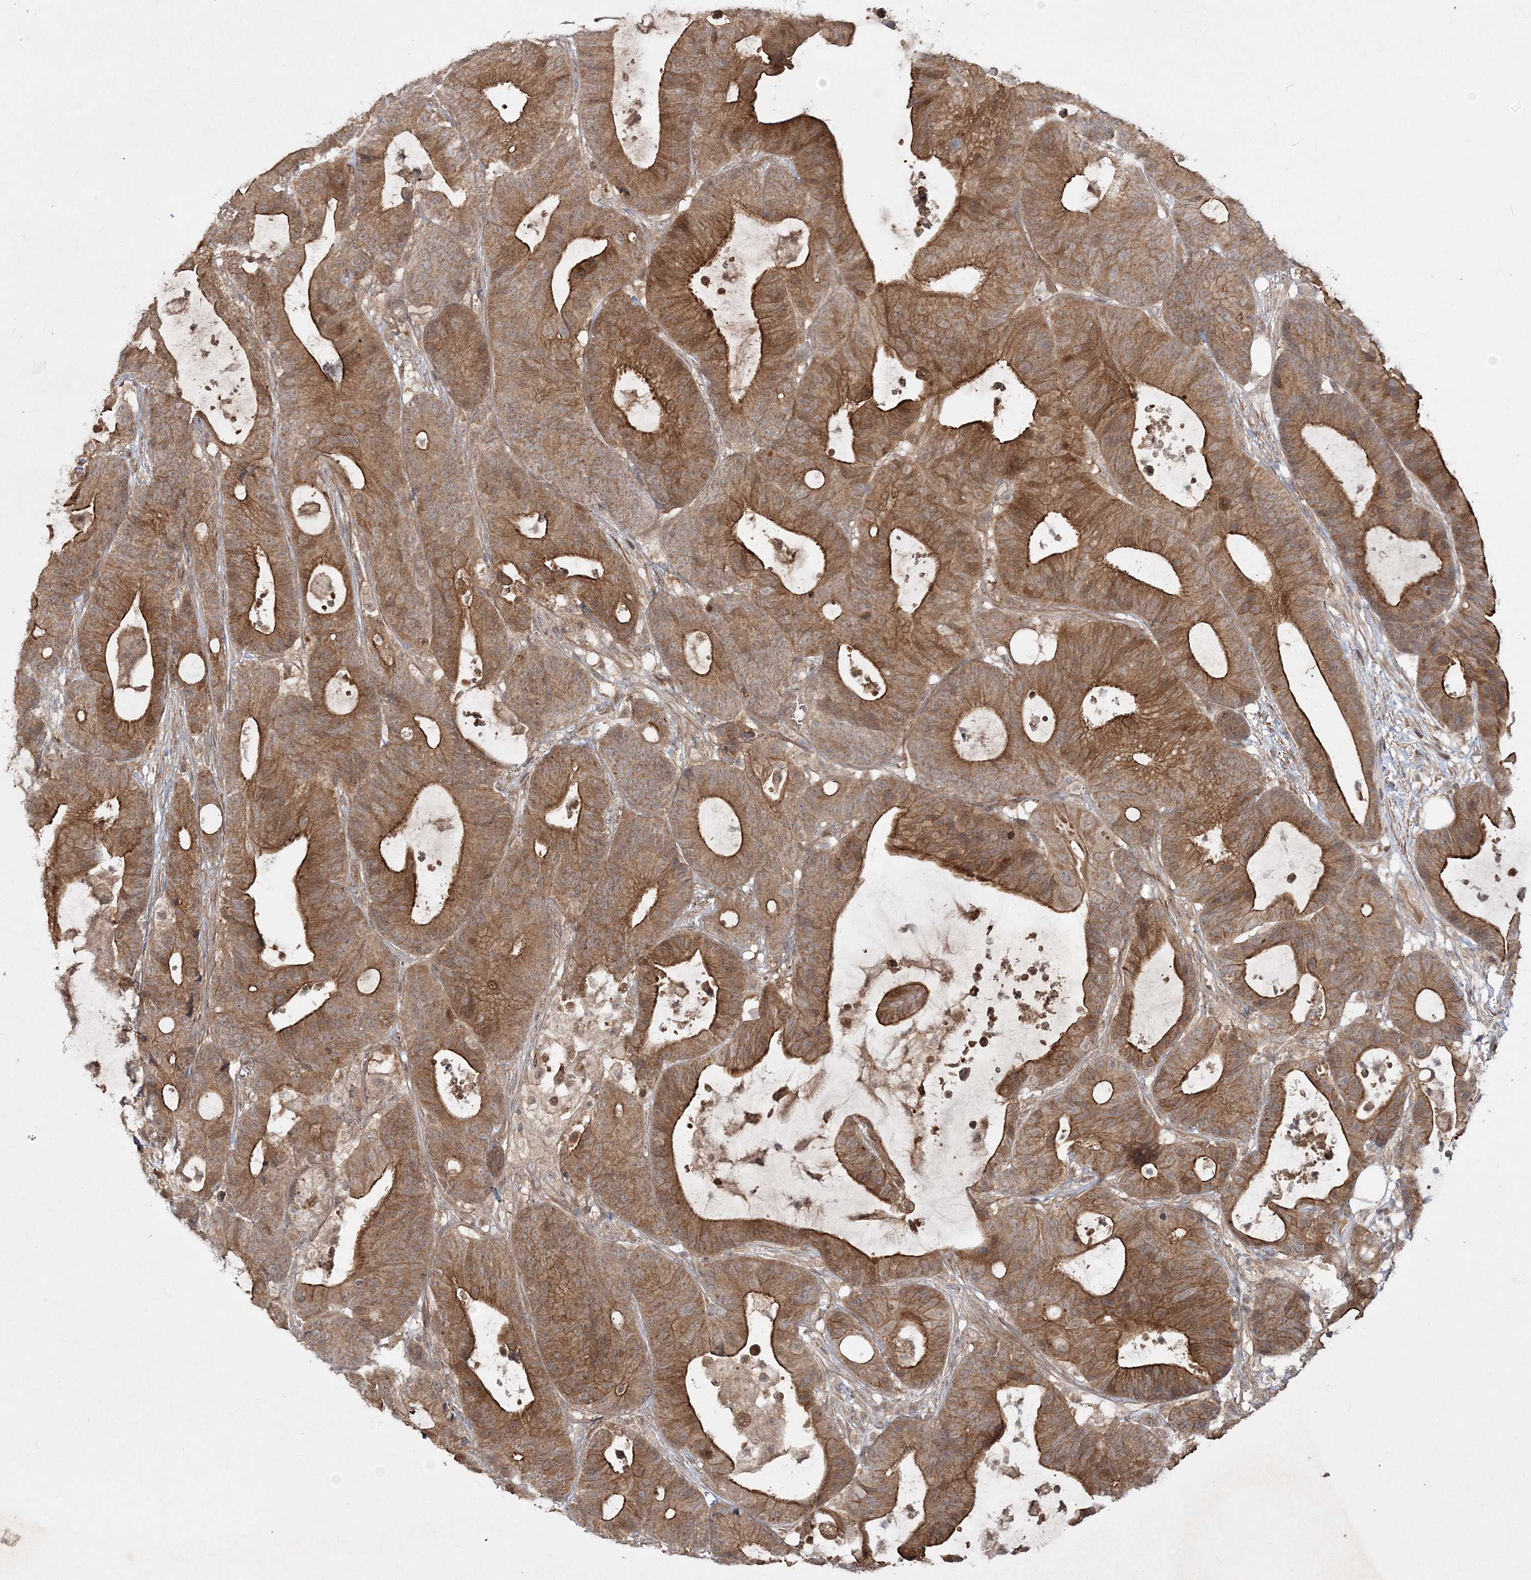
{"staining": {"intensity": "moderate", "quantity": ">75%", "location": "cytoplasmic/membranous"}, "tissue": "colorectal cancer", "cell_type": "Tumor cells", "image_type": "cancer", "snomed": [{"axis": "morphology", "description": "Adenocarcinoma, NOS"}, {"axis": "topography", "description": "Colon"}], "caption": "Immunohistochemical staining of human colorectal adenocarcinoma reveals medium levels of moderate cytoplasmic/membranous expression in approximately >75% of tumor cells. (Stains: DAB (3,3'-diaminobenzidine) in brown, nuclei in blue, Microscopy: brightfield microscopy at high magnification).", "gene": "MOCS2", "patient": {"sex": "female", "age": 84}}